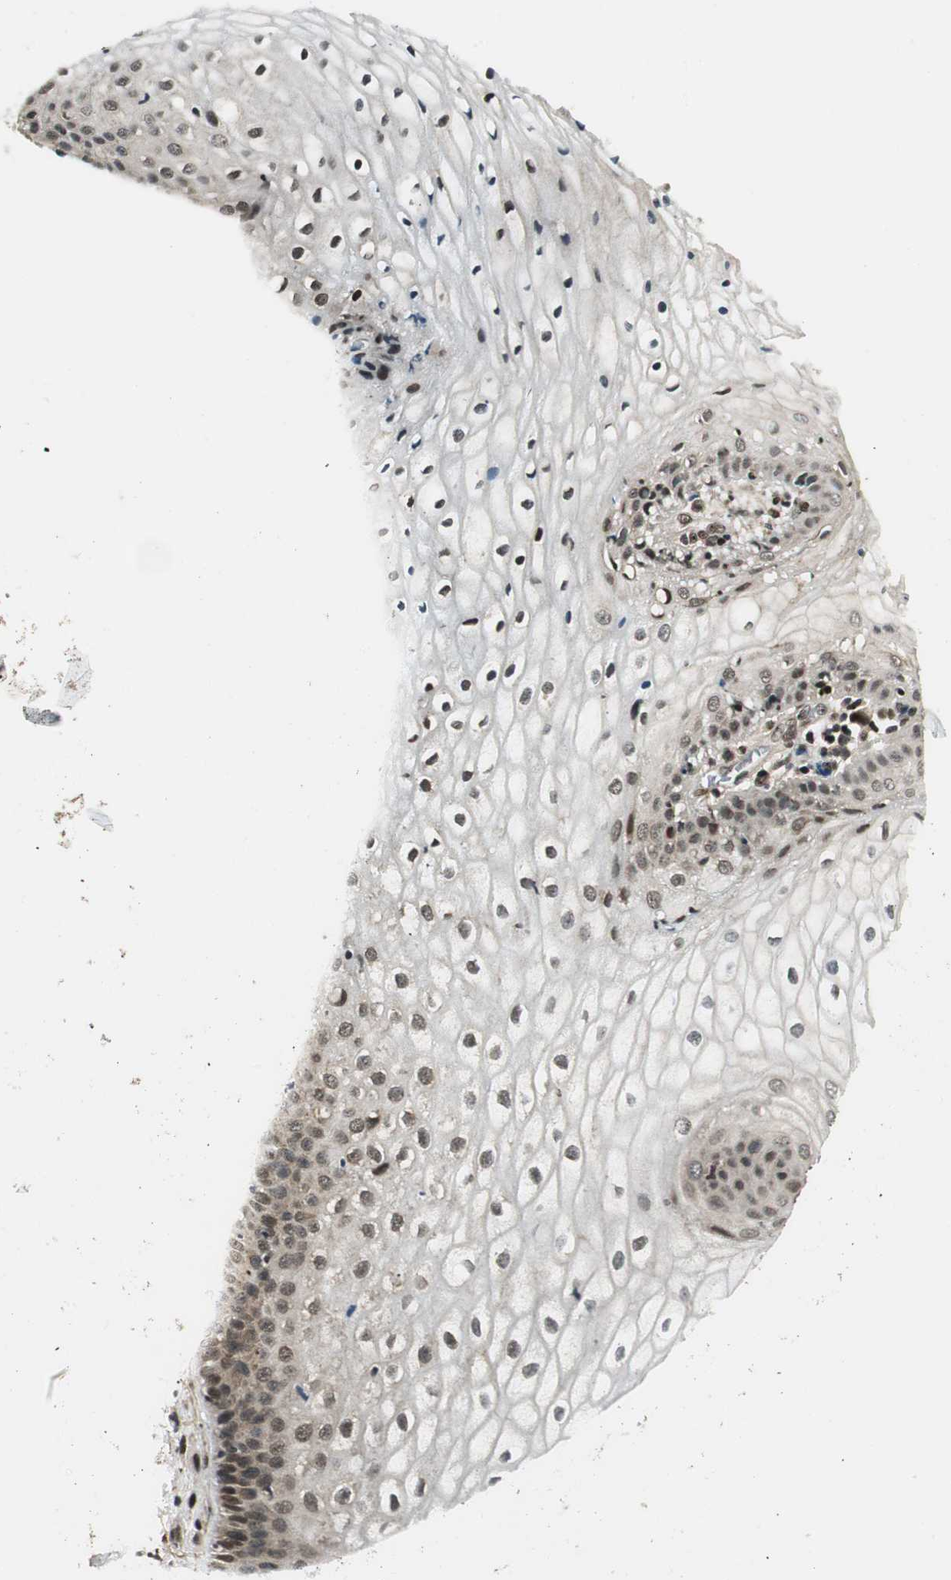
{"staining": {"intensity": "moderate", "quantity": ">75%", "location": "nuclear"}, "tissue": "vagina", "cell_type": "Squamous epithelial cells", "image_type": "normal", "snomed": [{"axis": "morphology", "description": "Normal tissue, NOS"}, {"axis": "topography", "description": "Vagina"}], "caption": "Squamous epithelial cells show medium levels of moderate nuclear expression in approximately >75% of cells in normal human vagina.", "gene": "RING1", "patient": {"sex": "female", "age": 34}}